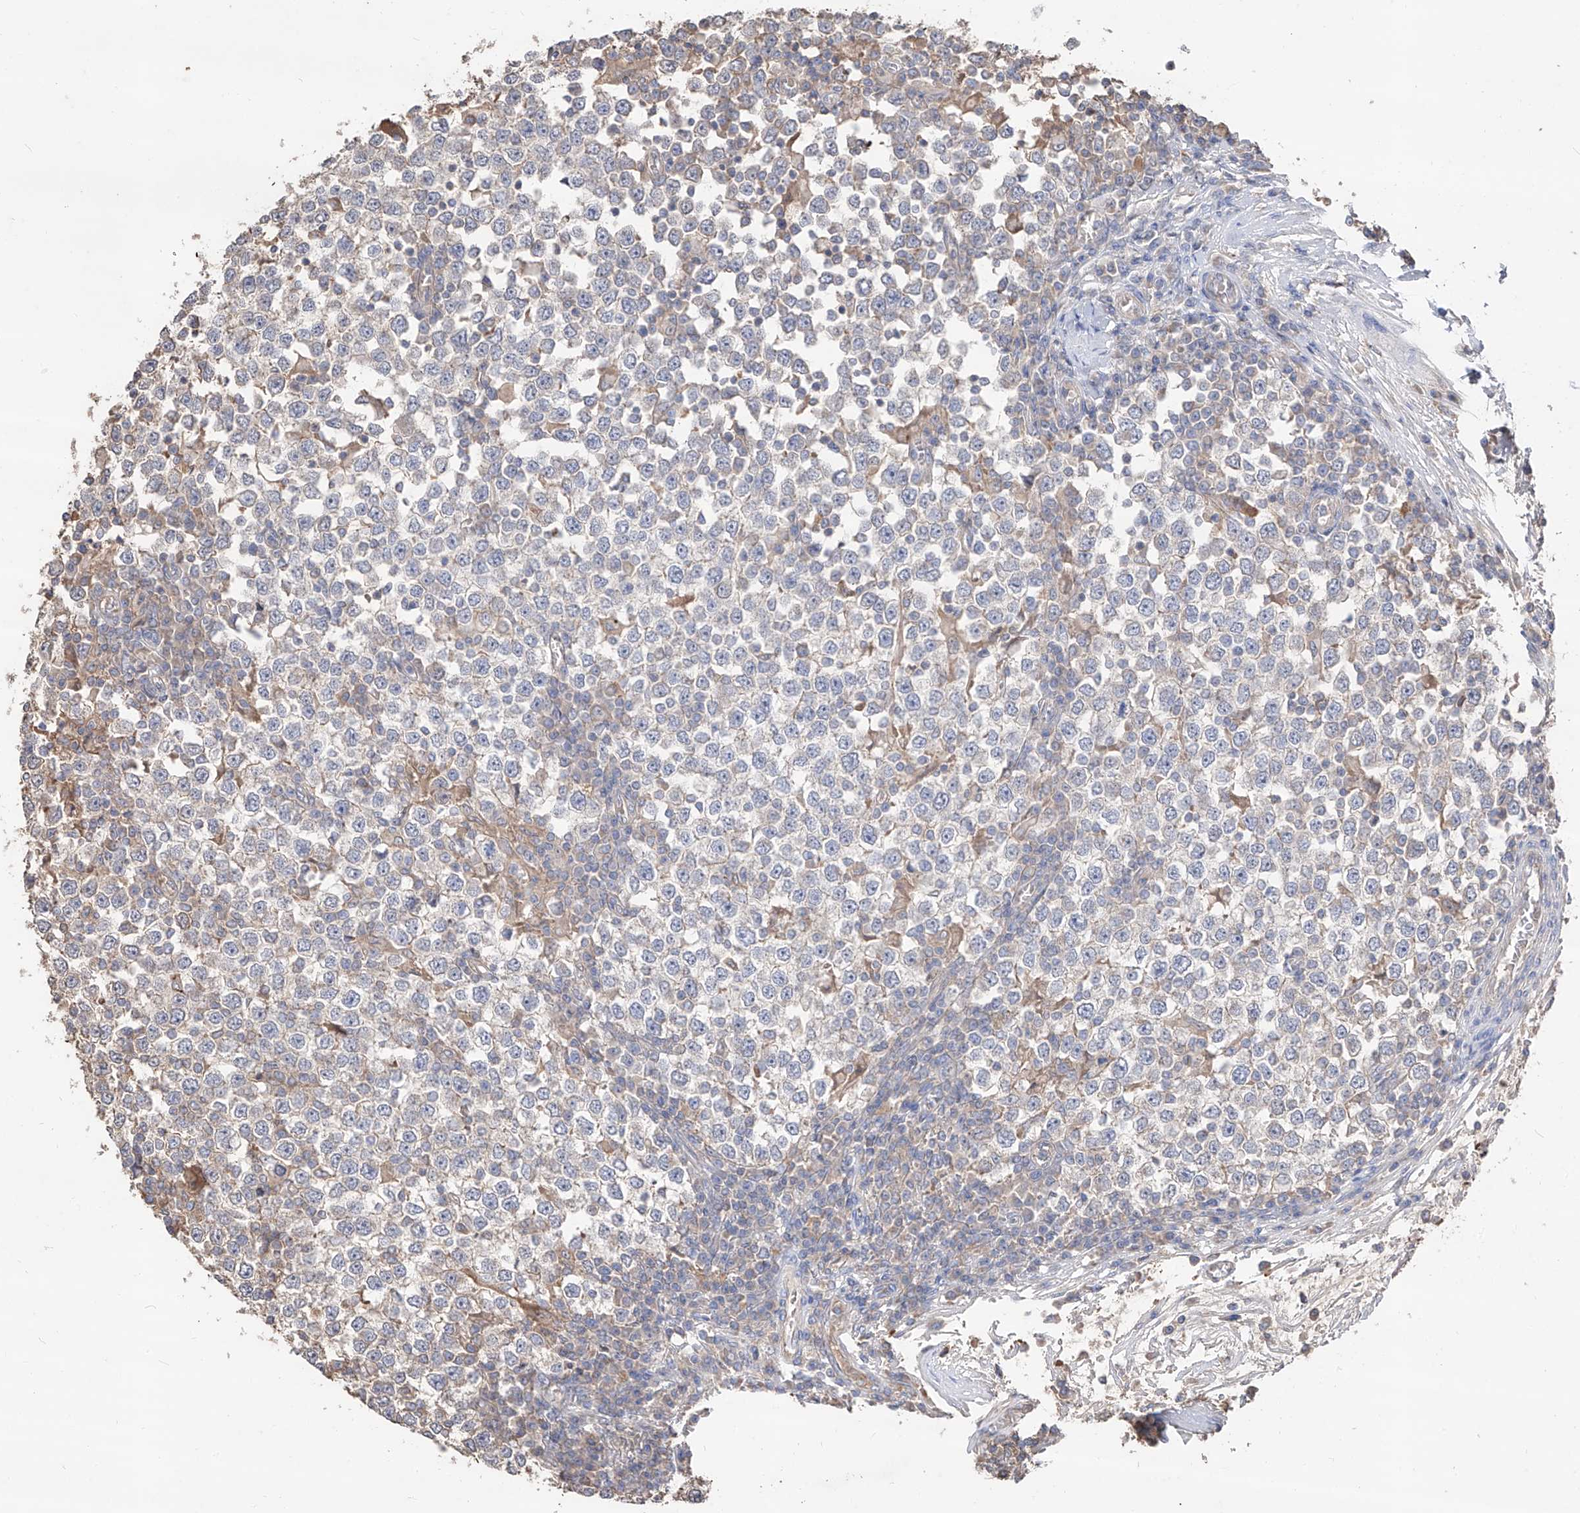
{"staining": {"intensity": "negative", "quantity": "none", "location": "none"}, "tissue": "testis cancer", "cell_type": "Tumor cells", "image_type": "cancer", "snomed": [{"axis": "morphology", "description": "Seminoma, NOS"}, {"axis": "topography", "description": "Testis"}], "caption": "Immunohistochemistry (IHC) photomicrograph of neoplastic tissue: testis cancer stained with DAB (3,3'-diaminobenzidine) shows no significant protein staining in tumor cells.", "gene": "EDN1", "patient": {"sex": "male", "age": 65}}